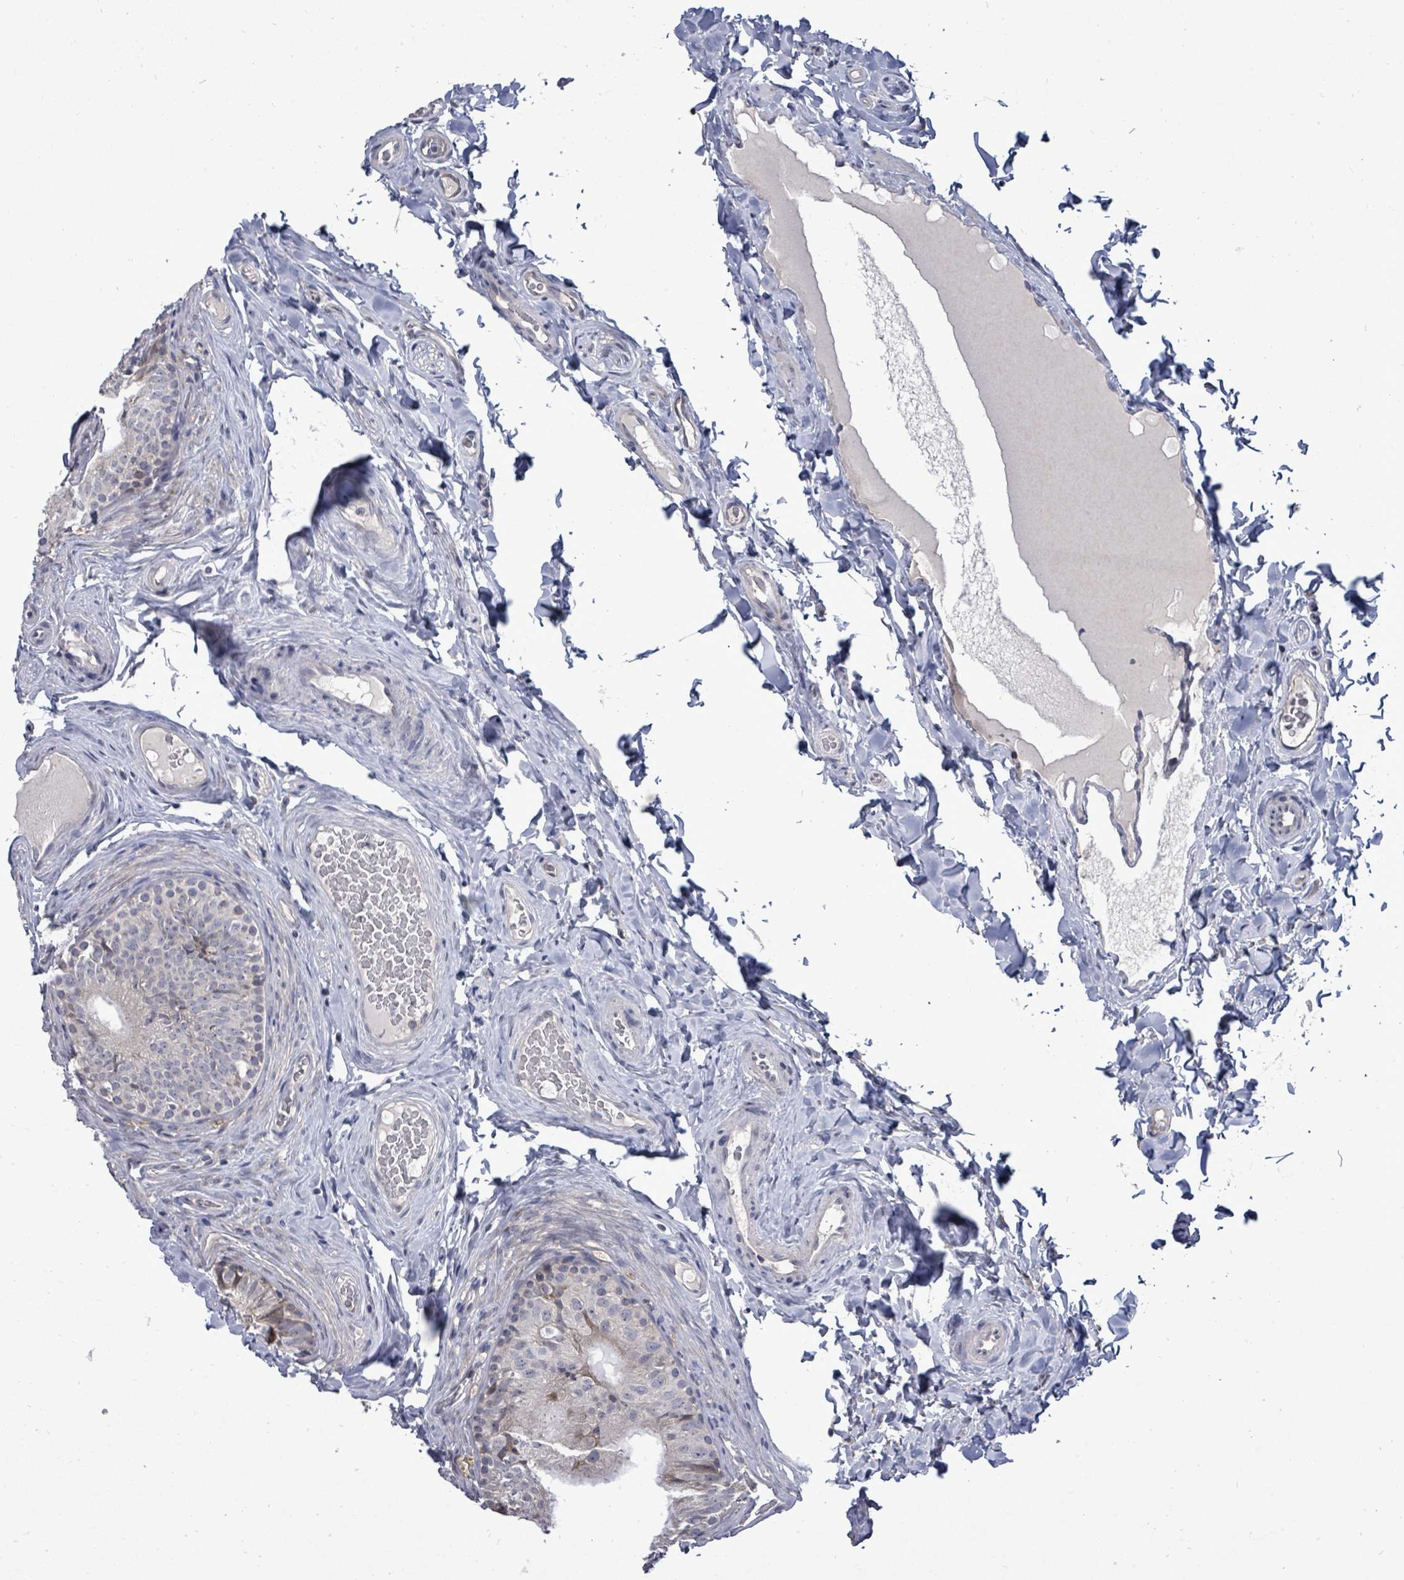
{"staining": {"intensity": "weak", "quantity": "<25%", "location": "cytoplasmic/membranous"}, "tissue": "epididymis", "cell_type": "Glandular cells", "image_type": "normal", "snomed": [{"axis": "morphology", "description": "Normal tissue, NOS"}, {"axis": "topography", "description": "Epididymis"}], "caption": "Immunohistochemistry (IHC) image of benign human epididymis stained for a protein (brown), which shows no expression in glandular cells.", "gene": "POMGNT2", "patient": {"sex": "male", "age": 34}}